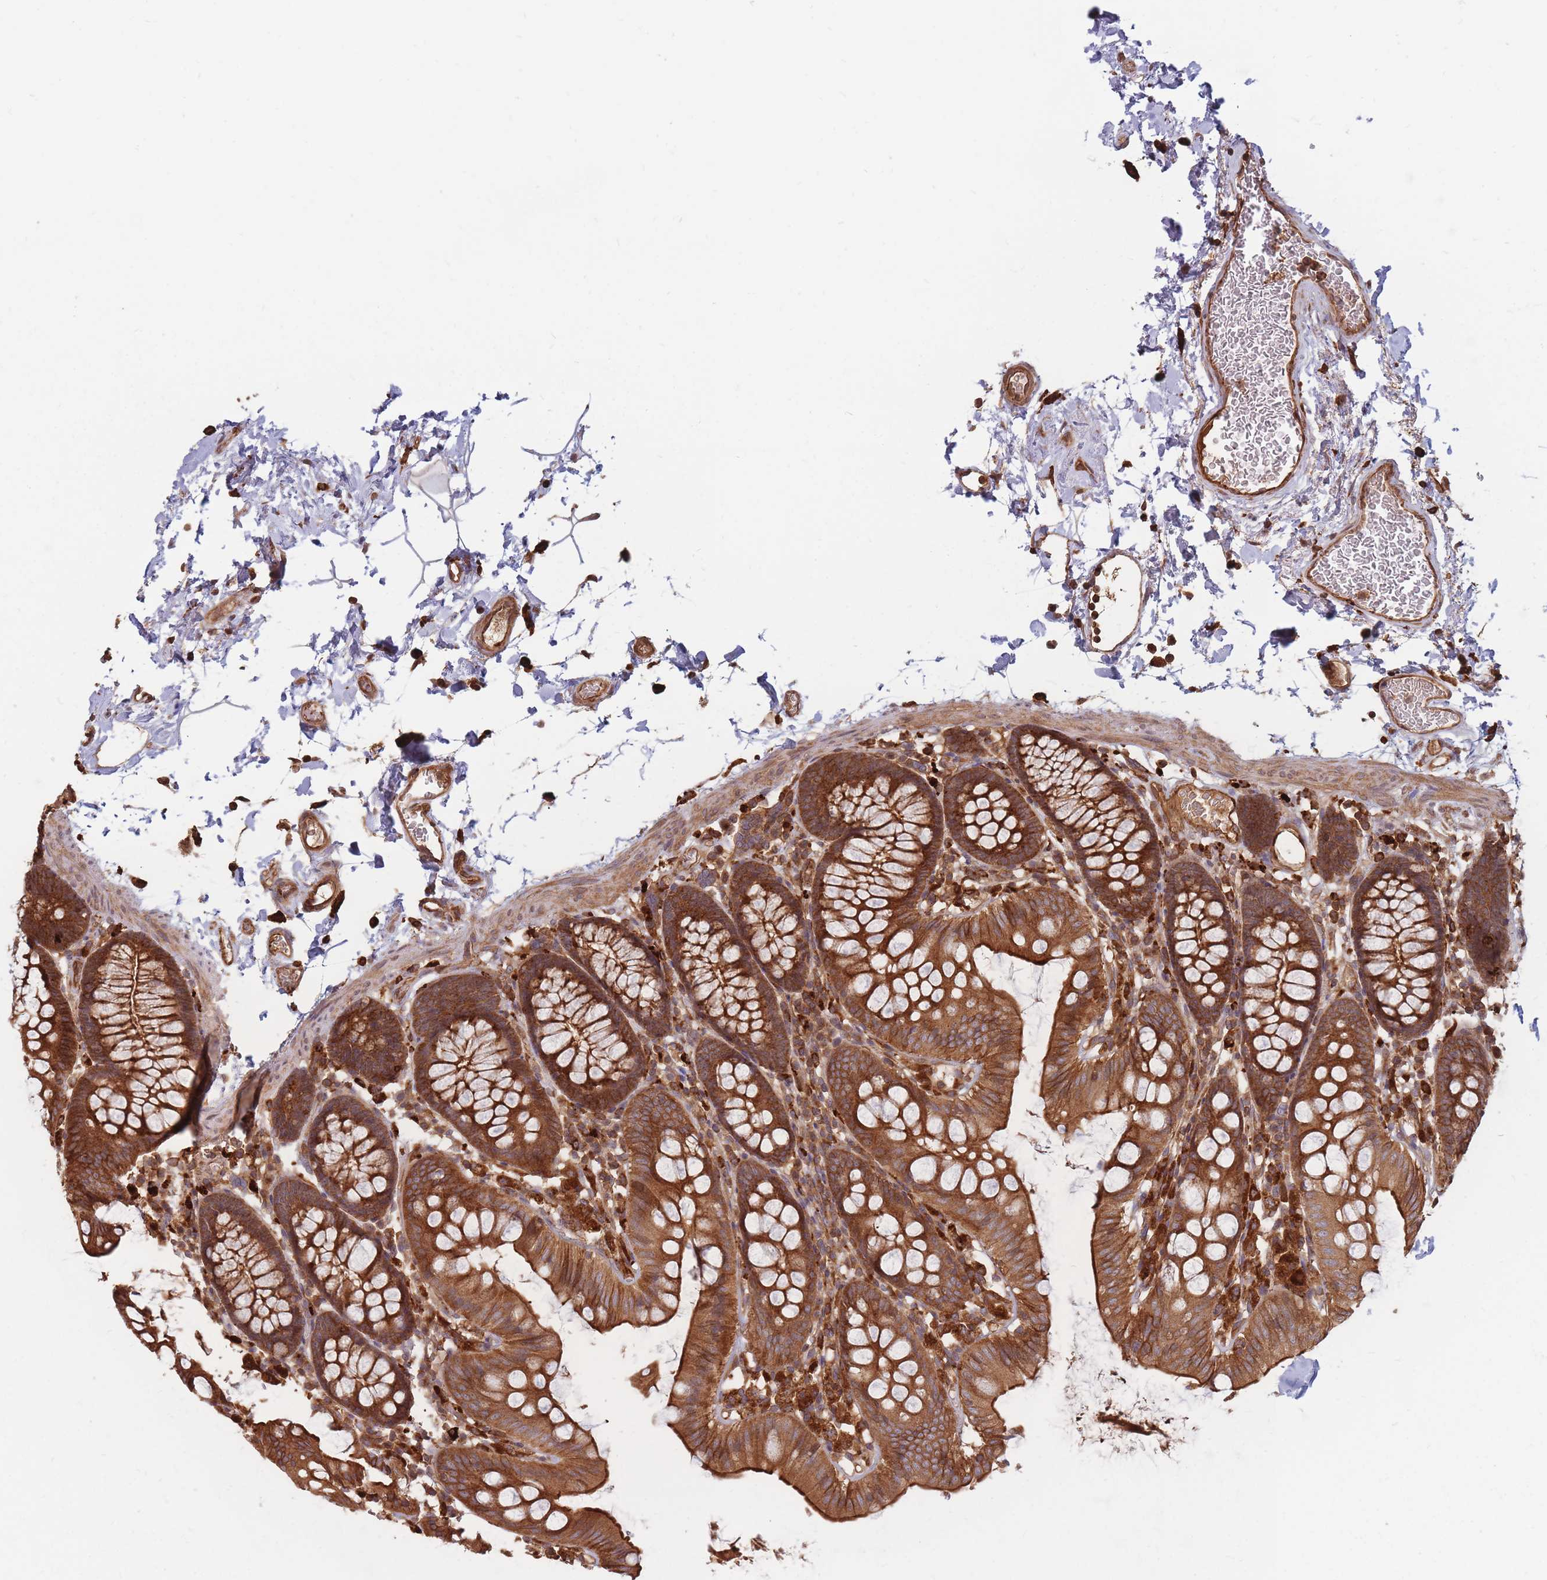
{"staining": {"intensity": "strong", "quantity": ">75%", "location": "cytoplasmic/membranous"}, "tissue": "colon", "cell_type": "Endothelial cells", "image_type": "normal", "snomed": [{"axis": "morphology", "description": "Normal tissue, NOS"}, {"axis": "topography", "description": "Colon"}], "caption": "Immunohistochemistry micrograph of unremarkable colon stained for a protein (brown), which demonstrates high levels of strong cytoplasmic/membranous staining in approximately >75% of endothelial cells.", "gene": "RASSF2", "patient": {"sex": "male", "age": 75}}